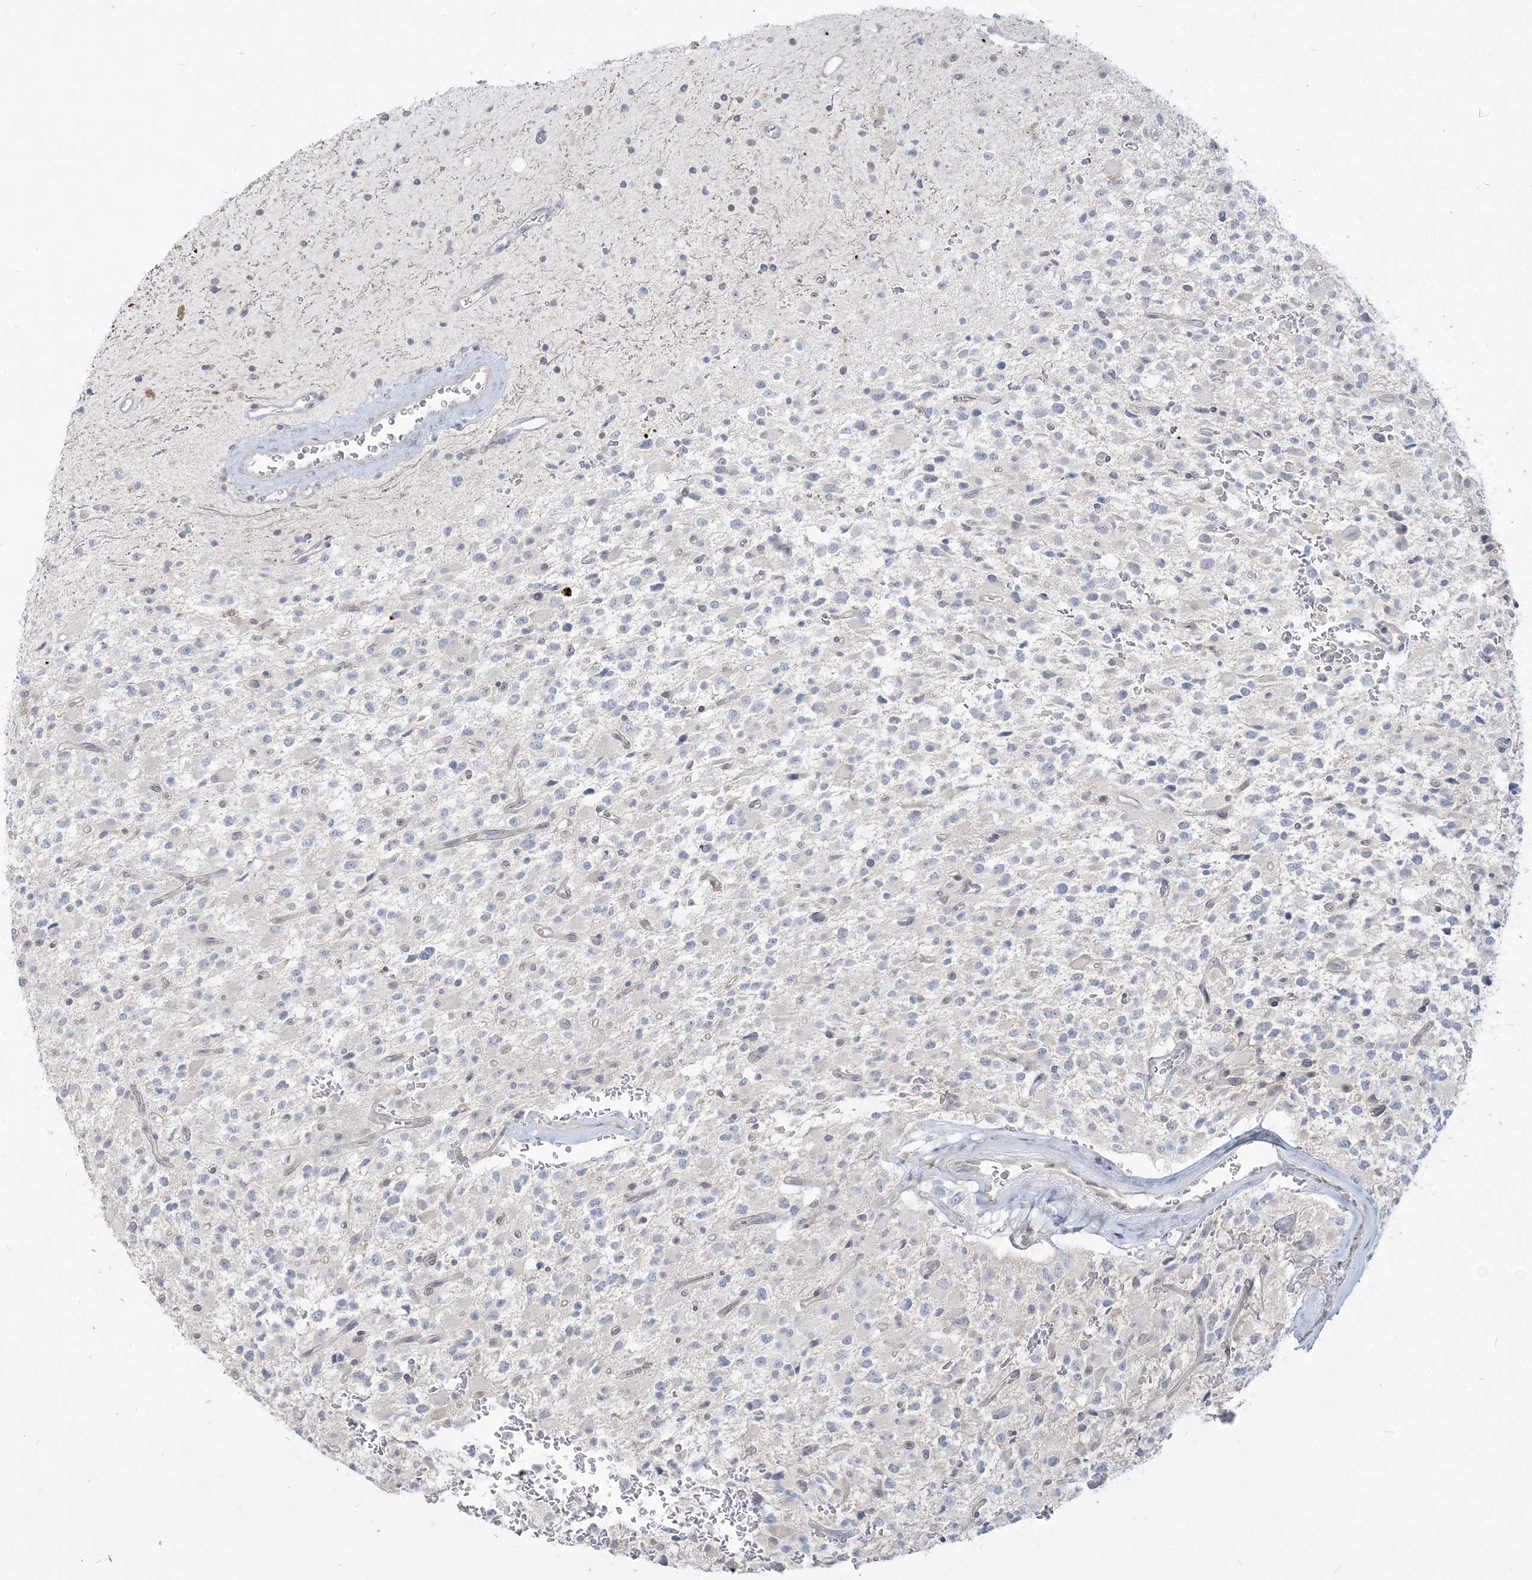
{"staining": {"intensity": "negative", "quantity": "none", "location": "none"}, "tissue": "glioma", "cell_type": "Tumor cells", "image_type": "cancer", "snomed": [{"axis": "morphology", "description": "Glioma, malignant, High grade"}, {"axis": "topography", "description": "Brain"}], "caption": "This micrograph is of malignant high-grade glioma stained with immunohistochemistry to label a protein in brown with the nuclei are counter-stained blue. There is no positivity in tumor cells.", "gene": "SDAD1", "patient": {"sex": "male", "age": 34}}